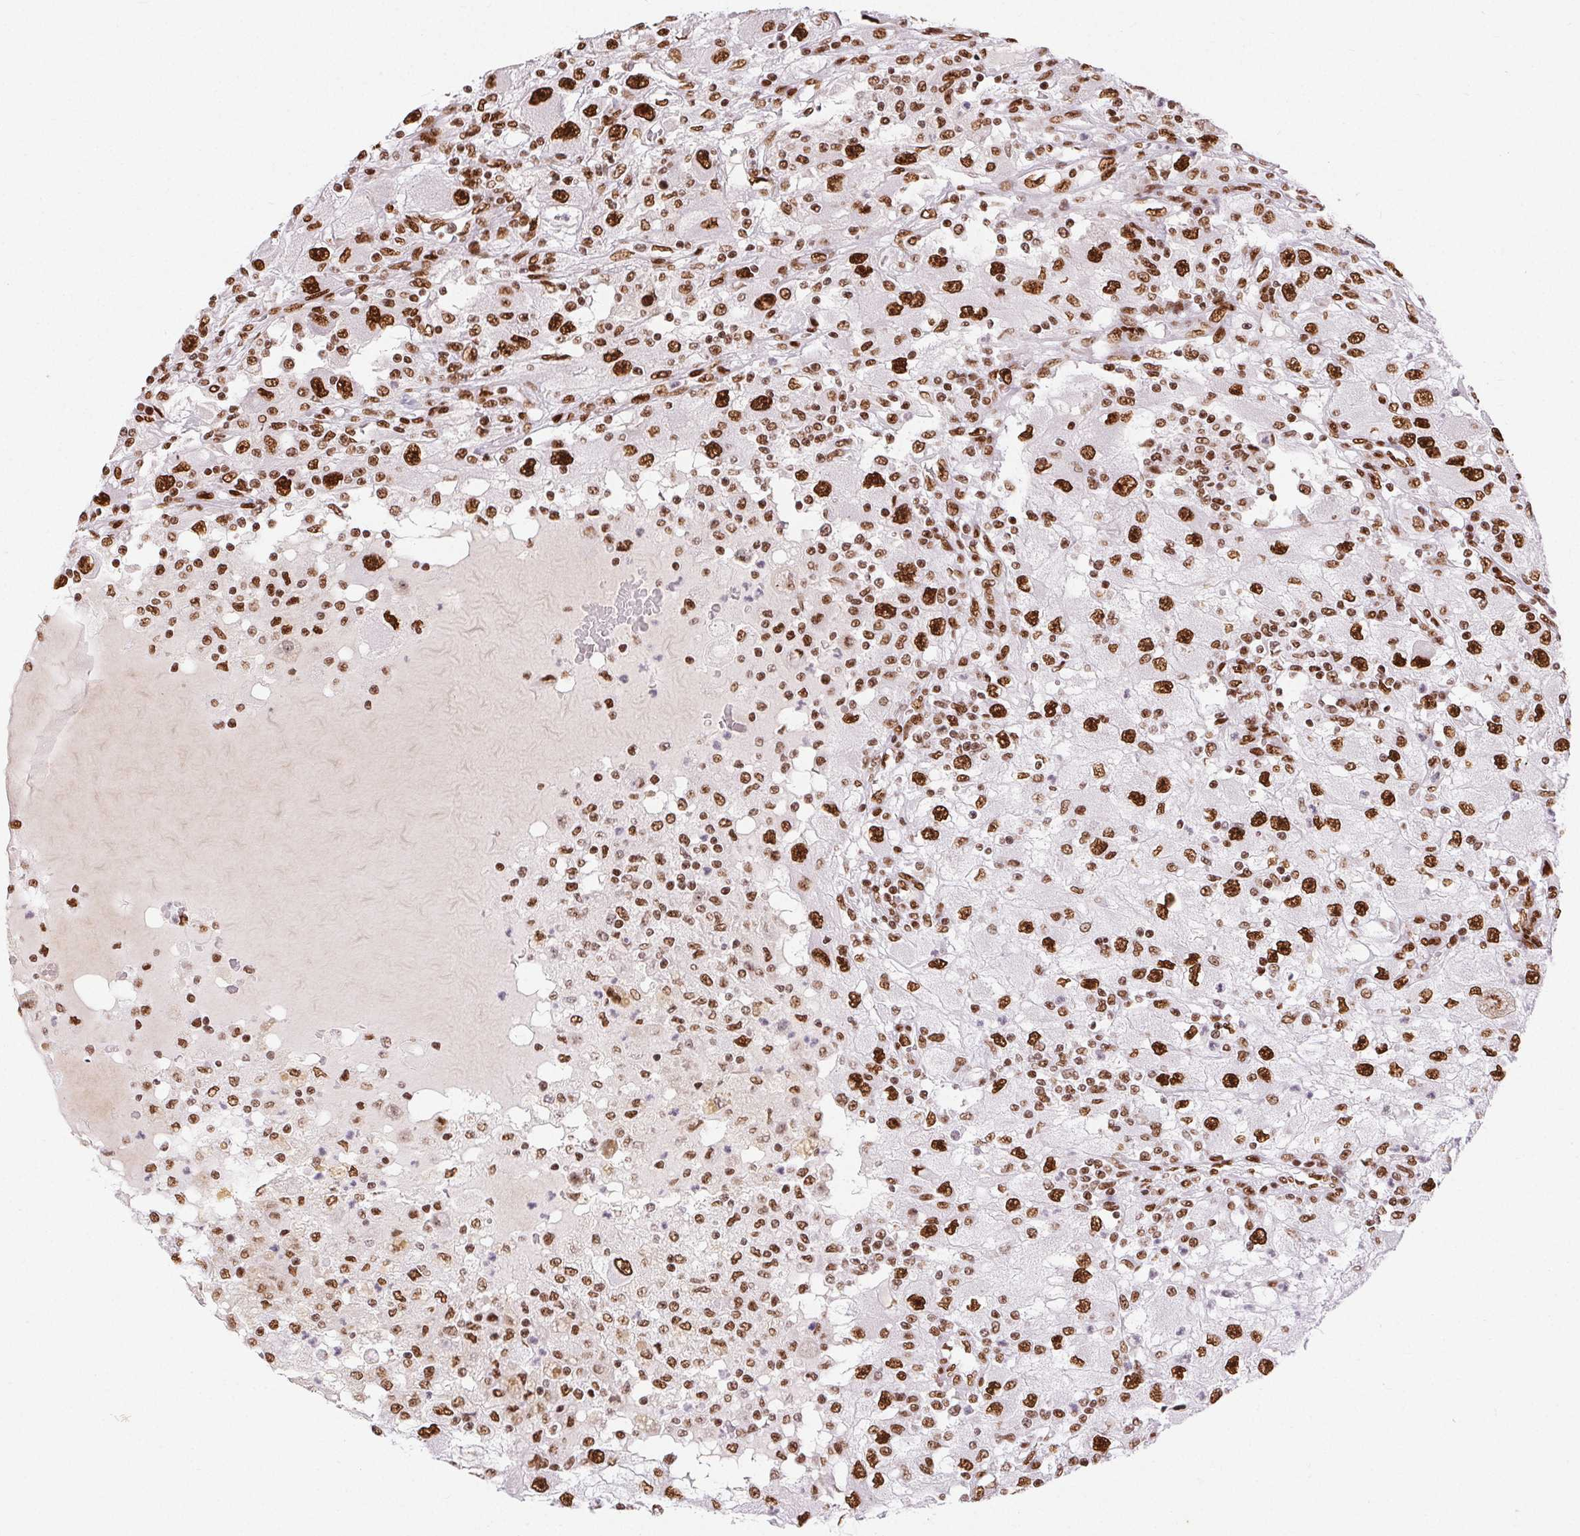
{"staining": {"intensity": "strong", "quantity": ">75%", "location": "nuclear"}, "tissue": "renal cancer", "cell_type": "Tumor cells", "image_type": "cancer", "snomed": [{"axis": "morphology", "description": "Adenocarcinoma, NOS"}, {"axis": "topography", "description": "Kidney"}], "caption": "Immunohistochemical staining of human adenocarcinoma (renal) reveals high levels of strong nuclear expression in about >75% of tumor cells.", "gene": "ZNF80", "patient": {"sex": "female", "age": 67}}